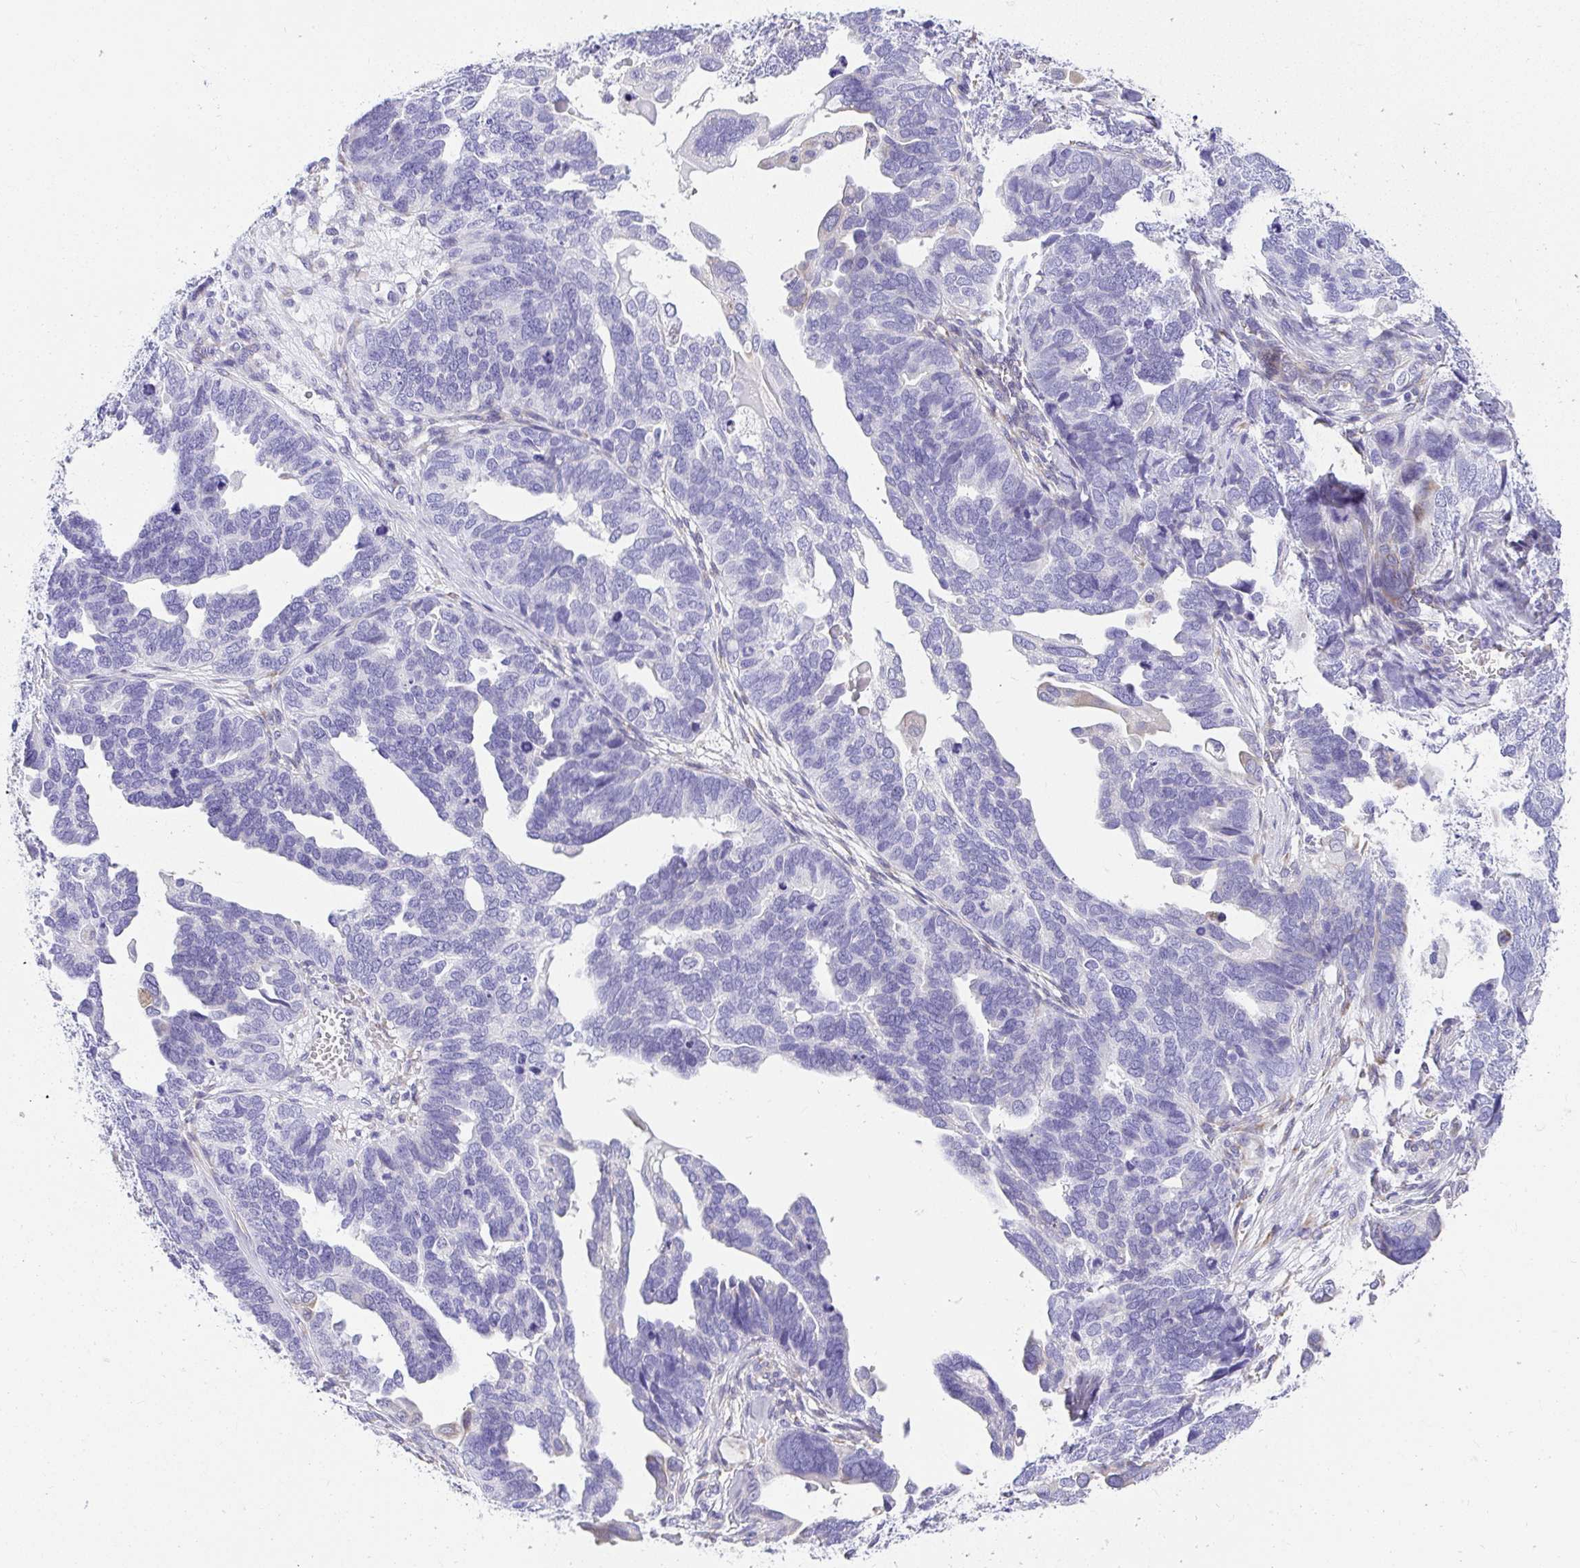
{"staining": {"intensity": "negative", "quantity": "none", "location": "none"}, "tissue": "ovarian cancer", "cell_type": "Tumor cells", "image_type": "cancer", "snomed": [{"axis": "morphology", "description": "Cystadenocarcinoma, serous, NOS"}, {"axis": "topography", "description": "Ovary"}], "caption": "Immunohistochemistry of human ovarian cancer (serous cystadenocarcinoma) demonstrates no expression in tumor cells.", "gene": "ADRA2C", "patient": {"sex": "female", "age": 51}}